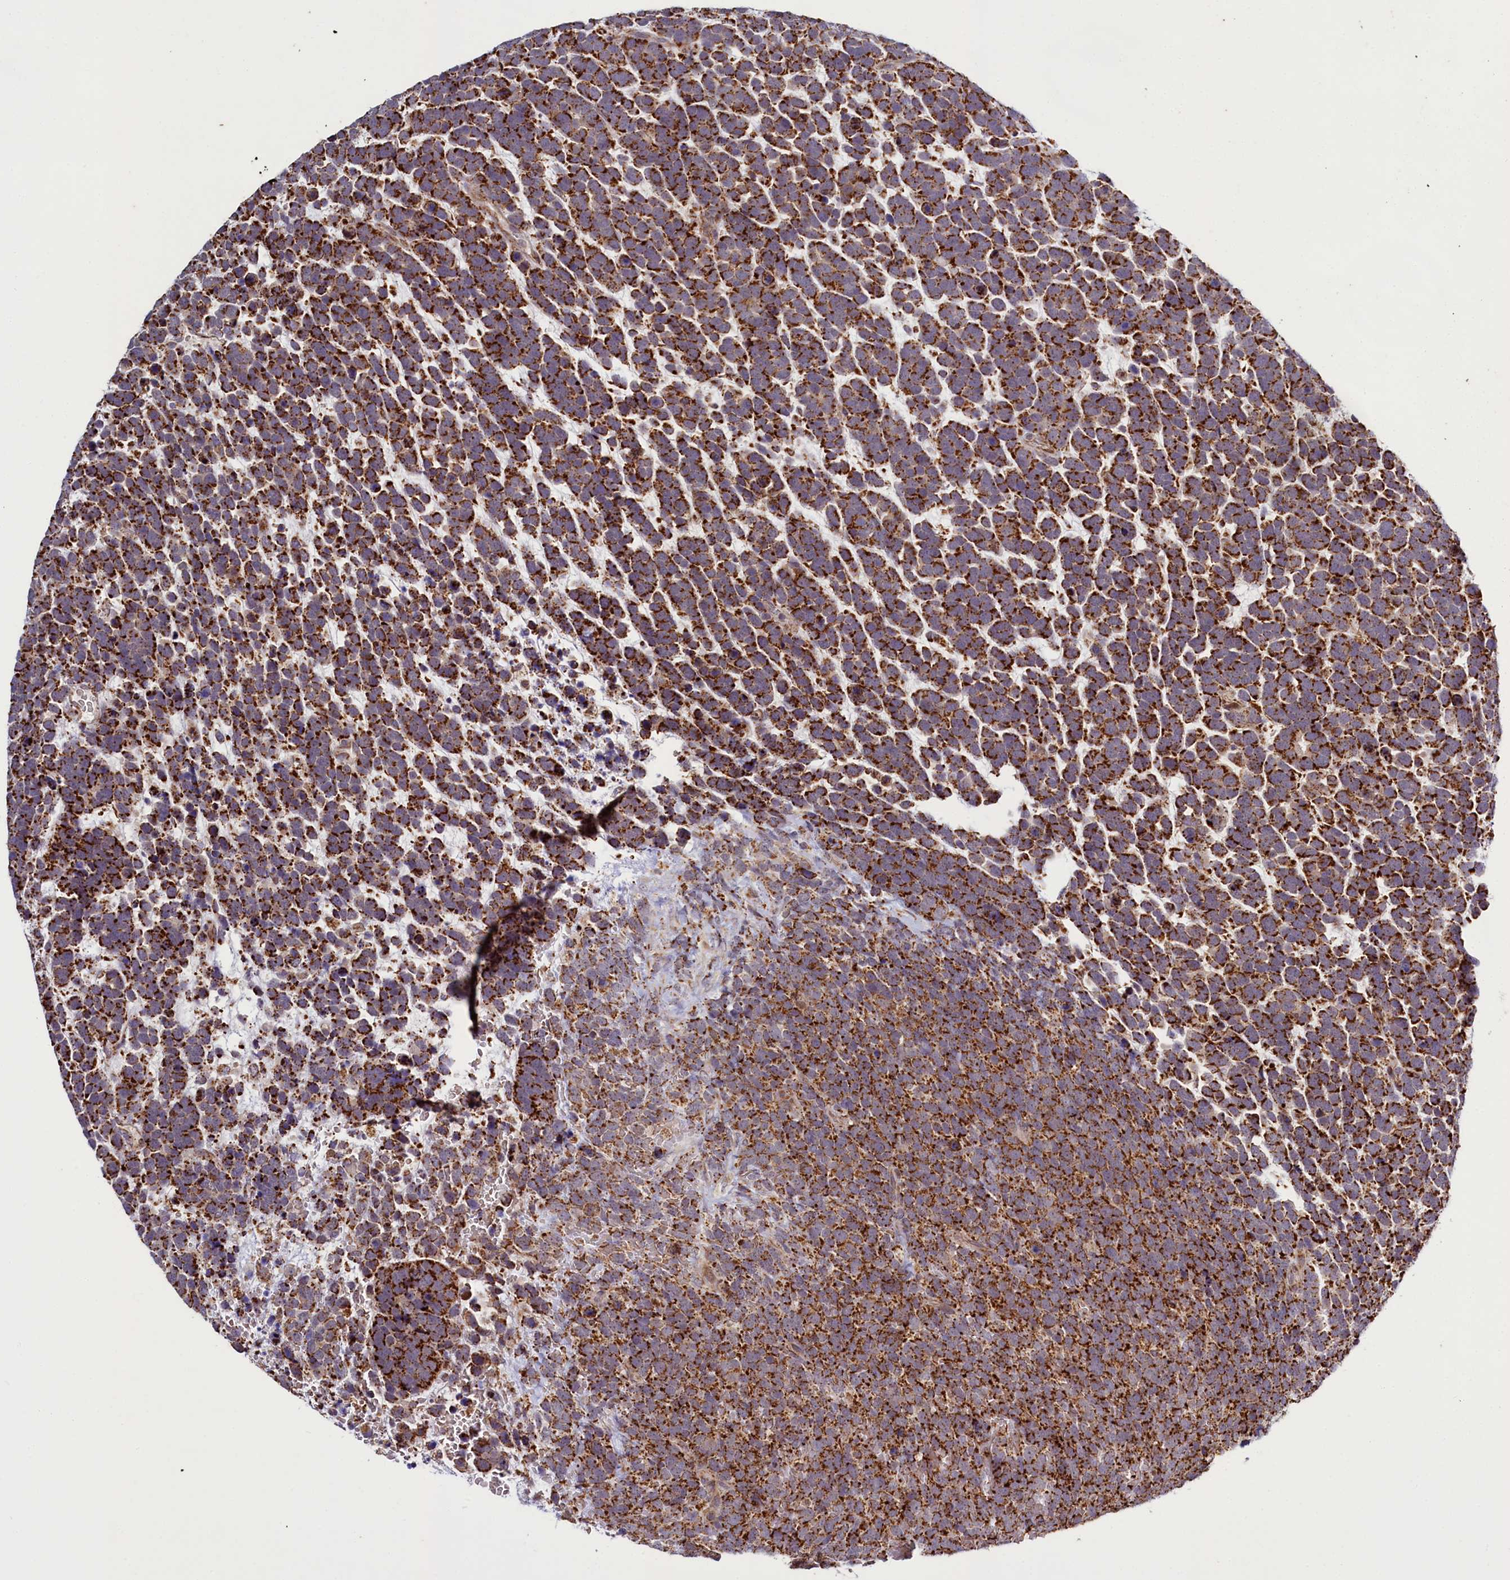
{"staining": {"intensity": "strong", "quantity": ">75%", "location": "cytoplasmic/membranous"}, "tissue": "urothelial cancer", "cell_type": "Tumor cells", "image_type": "cancer", "snomed": [{"axis": "morphology", "description": "Urothelial carcinoma, High grade"}, {"axis": "topography", "description": "Urinary bladder"}], "caption": "This photomicrograph displays immunohistochemistry staining of human urothelial carcinoma (high-grade), with high strong cytoplasmic/membranous positivity in approximately >75% of tumor cells.", "gene": "DYNC2H1", "patient": {"sex": "female", "age": 82}}